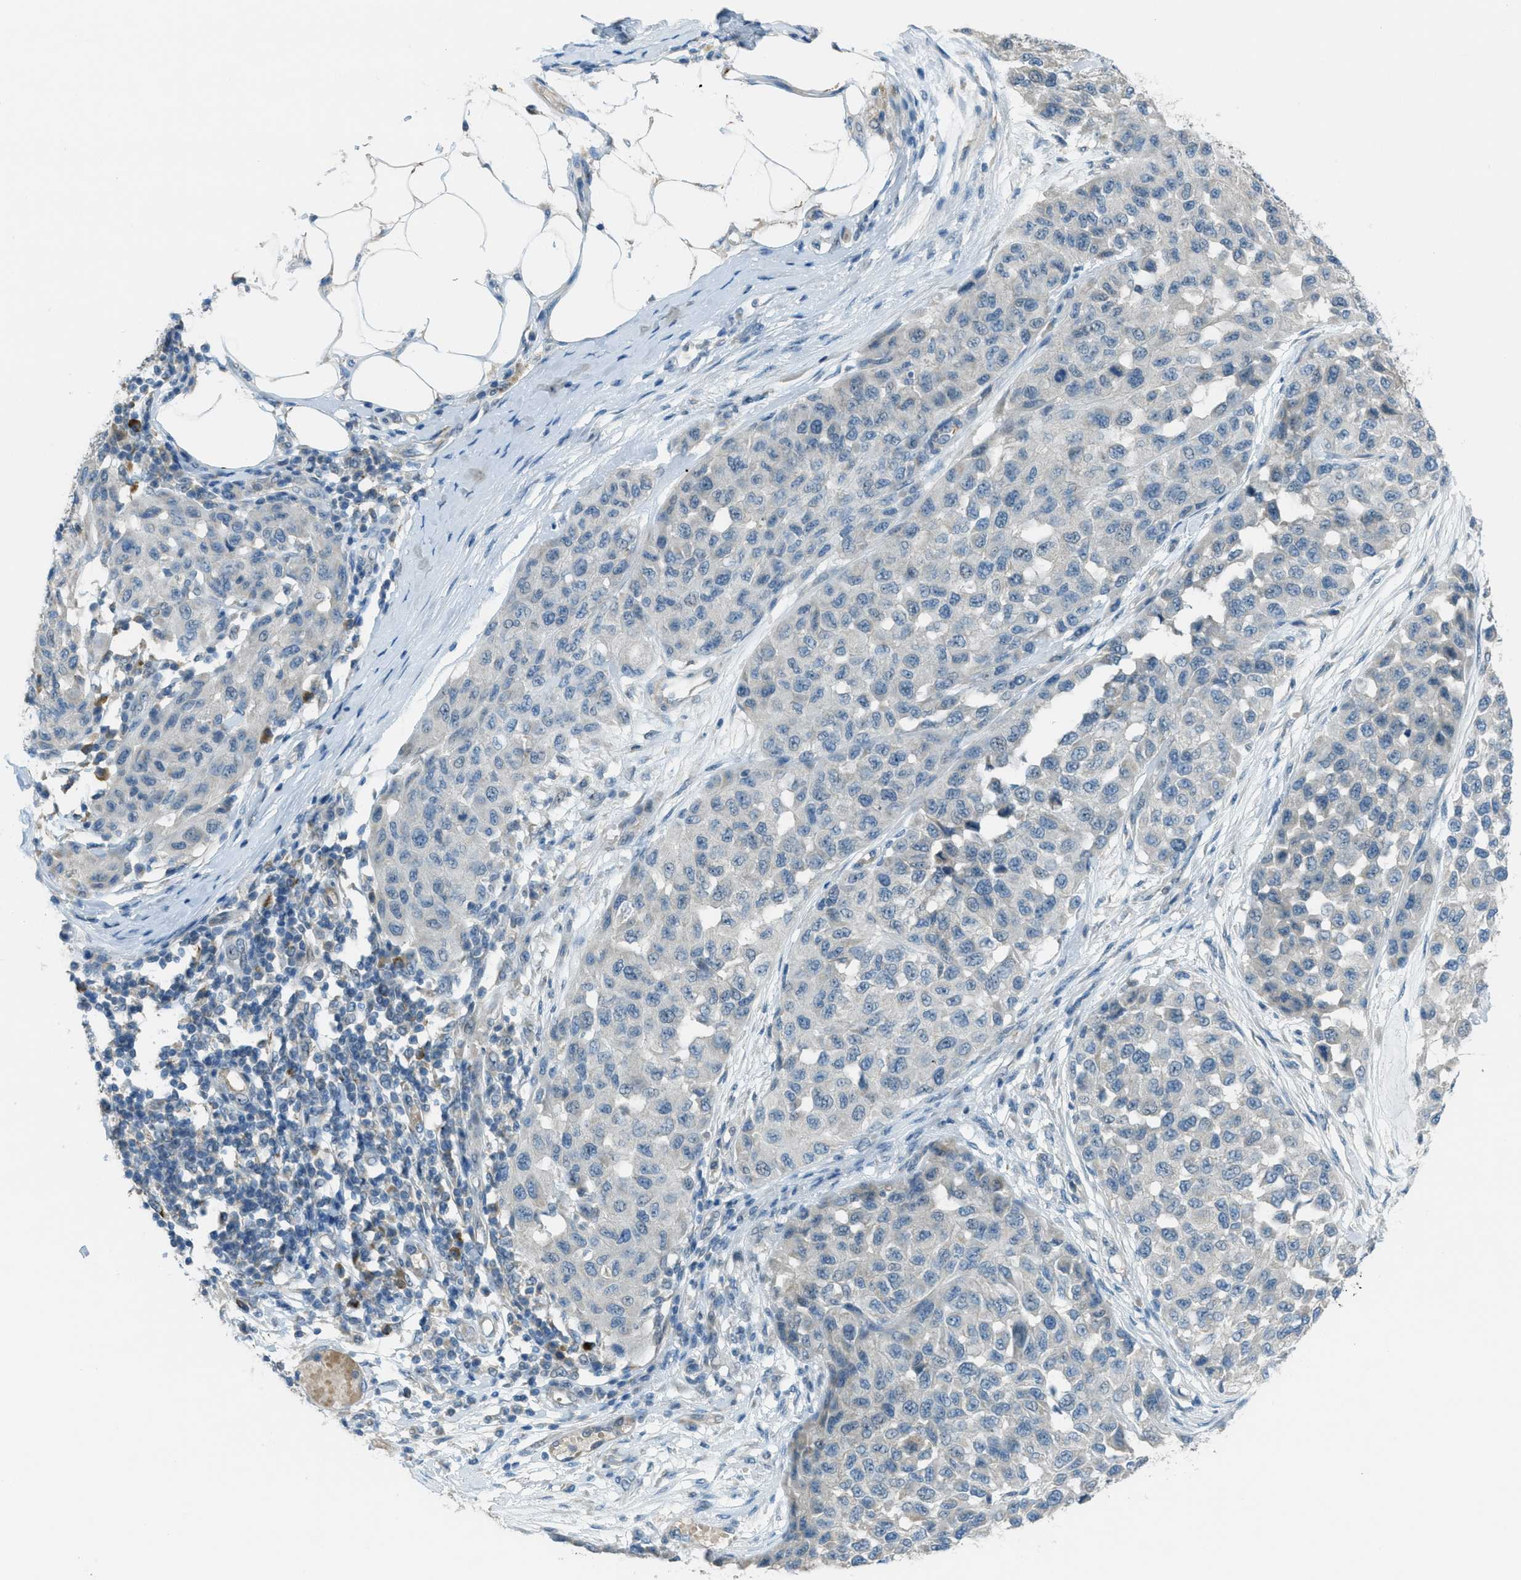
{"staining": {"intensity": "negative", "quantity": "none", "location": "none"}, "tissue": "melanoma", "cell_type": "Tumor cells", "image_type": "cancer", "snomed": [{"axis": "morphology", "description": "Normal tissue, NOS"}, {"axis": "morphology", "description": "Malignant melanoma, NOS"}, {"axis": "topography", "description": "Skin"}], "caption": "Tumor cells show no significant protein expression in melanoma.", "gene": "CDON", "patient": {"sex": "male", "age": 62}}